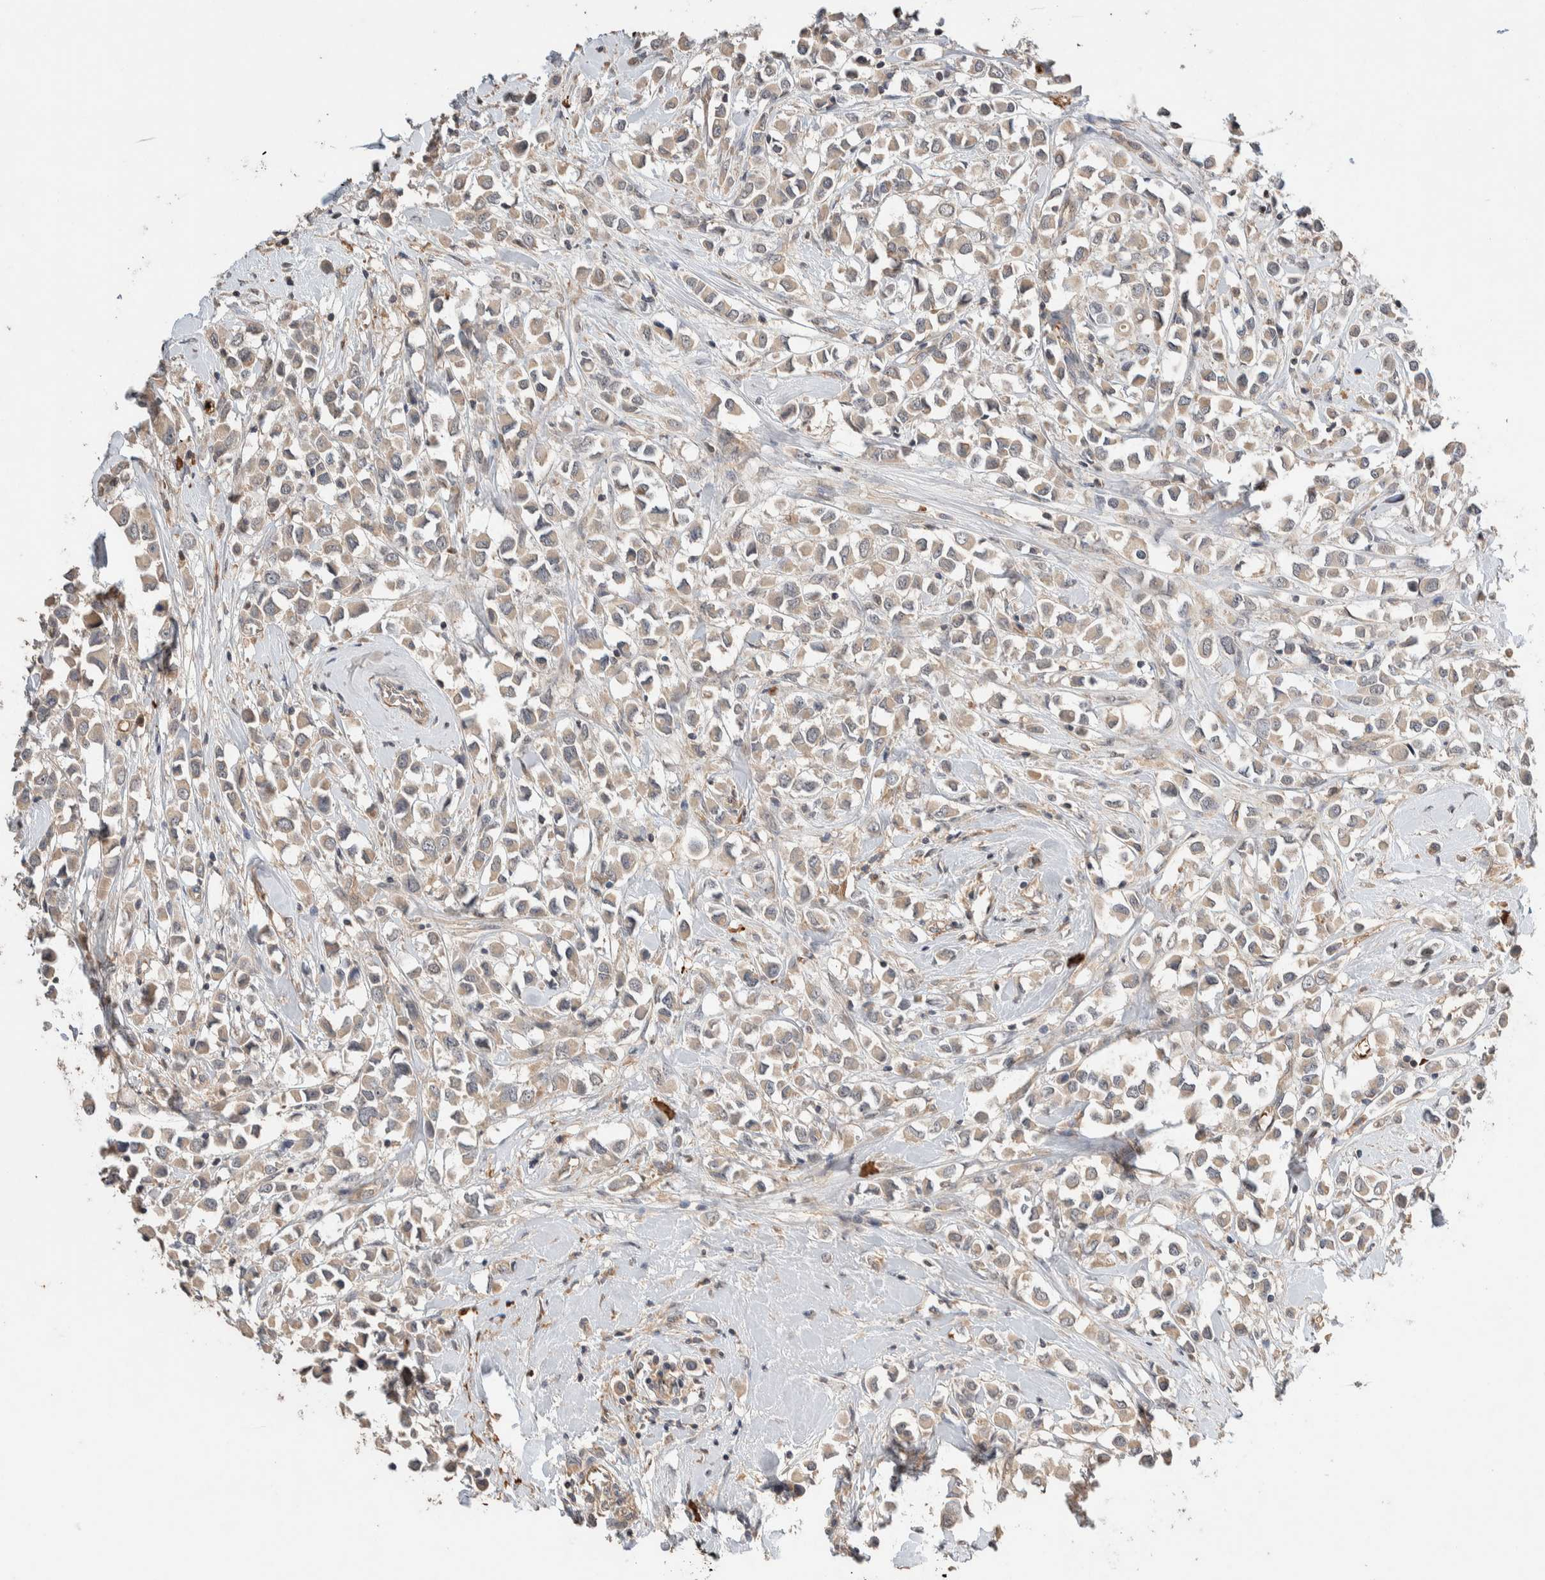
{"staining": {"intensity": "weak", "quantity": "<25%", "location": "cytoplasmic/membranous"}, "tissue": "breast cancer", "cell_type": "Tumor cells", "image_type": "cancer", "snomed": [{"axis": "morphology", "description": "Duct carcinoma"}, {"axis": "topography", "description": "Breast"}], "caption": "Breast cancer (invasive ductal carcinoma) was stained to show a protein in brown. There is no significant expression in tumor cells. The staining was performed using DAB to visualize the protein expression in brown, while the nuclei were stained in blue with hematoxylin (Magnification: 20x).", "gene": "WDR91", "patient": {"sex": "female", "age": 61}}